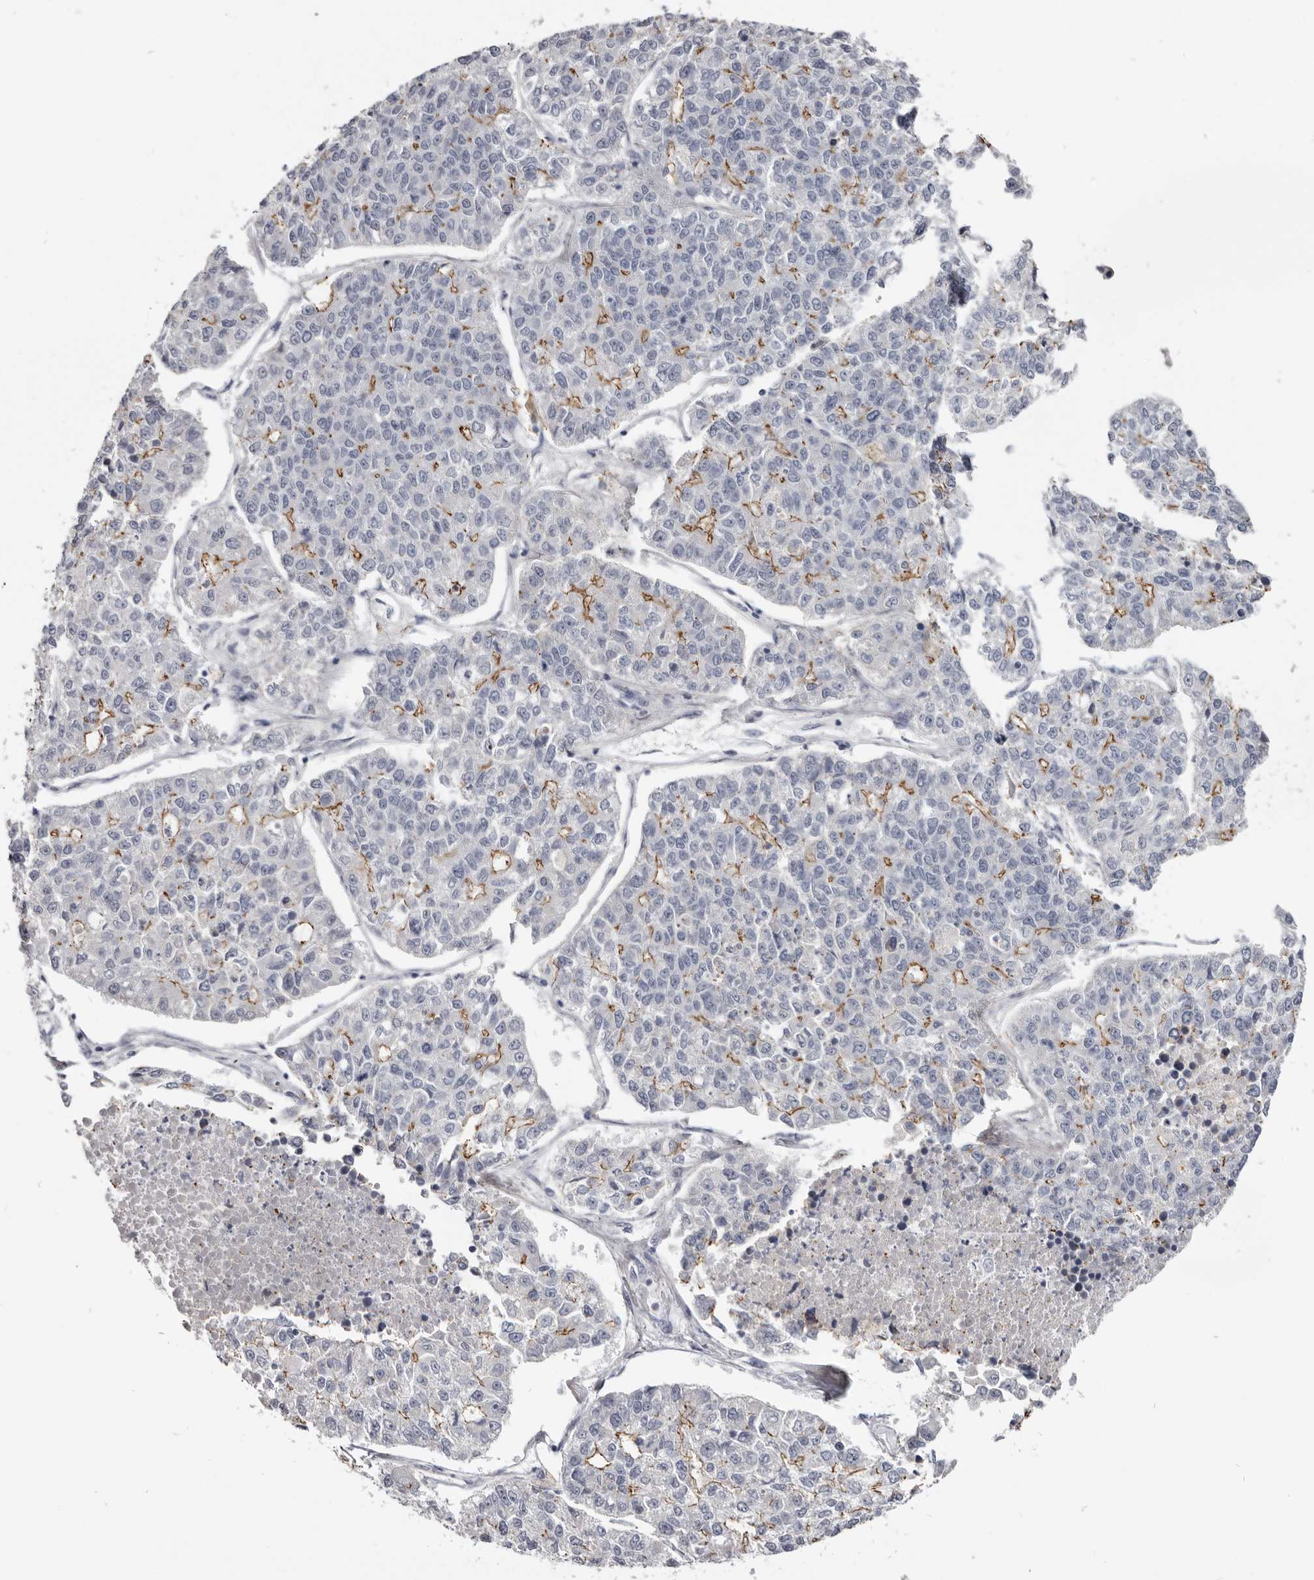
{"staining": {"intensity": "moderate", "quantity": "25%-75%", "location": "cytoplasmic/membranous"}, "tissue": "lung cancer", "cell_type": "Tumor cells", "image_type": "cancer", "snomed": [{"axis": "morphology", "description": "Adenocarcinoma, NOS"}, {"axis": "topography", "description": "Lung"}], "caption": "Immunohistochemical staining of lung cancer (adenocarcinoma) displays moderate cytoplasmic/membranous protein expression in approximately 25%-75% of tumor cells.", "gene": "CGN", "patient": {"sex": "male", "age": 49}}